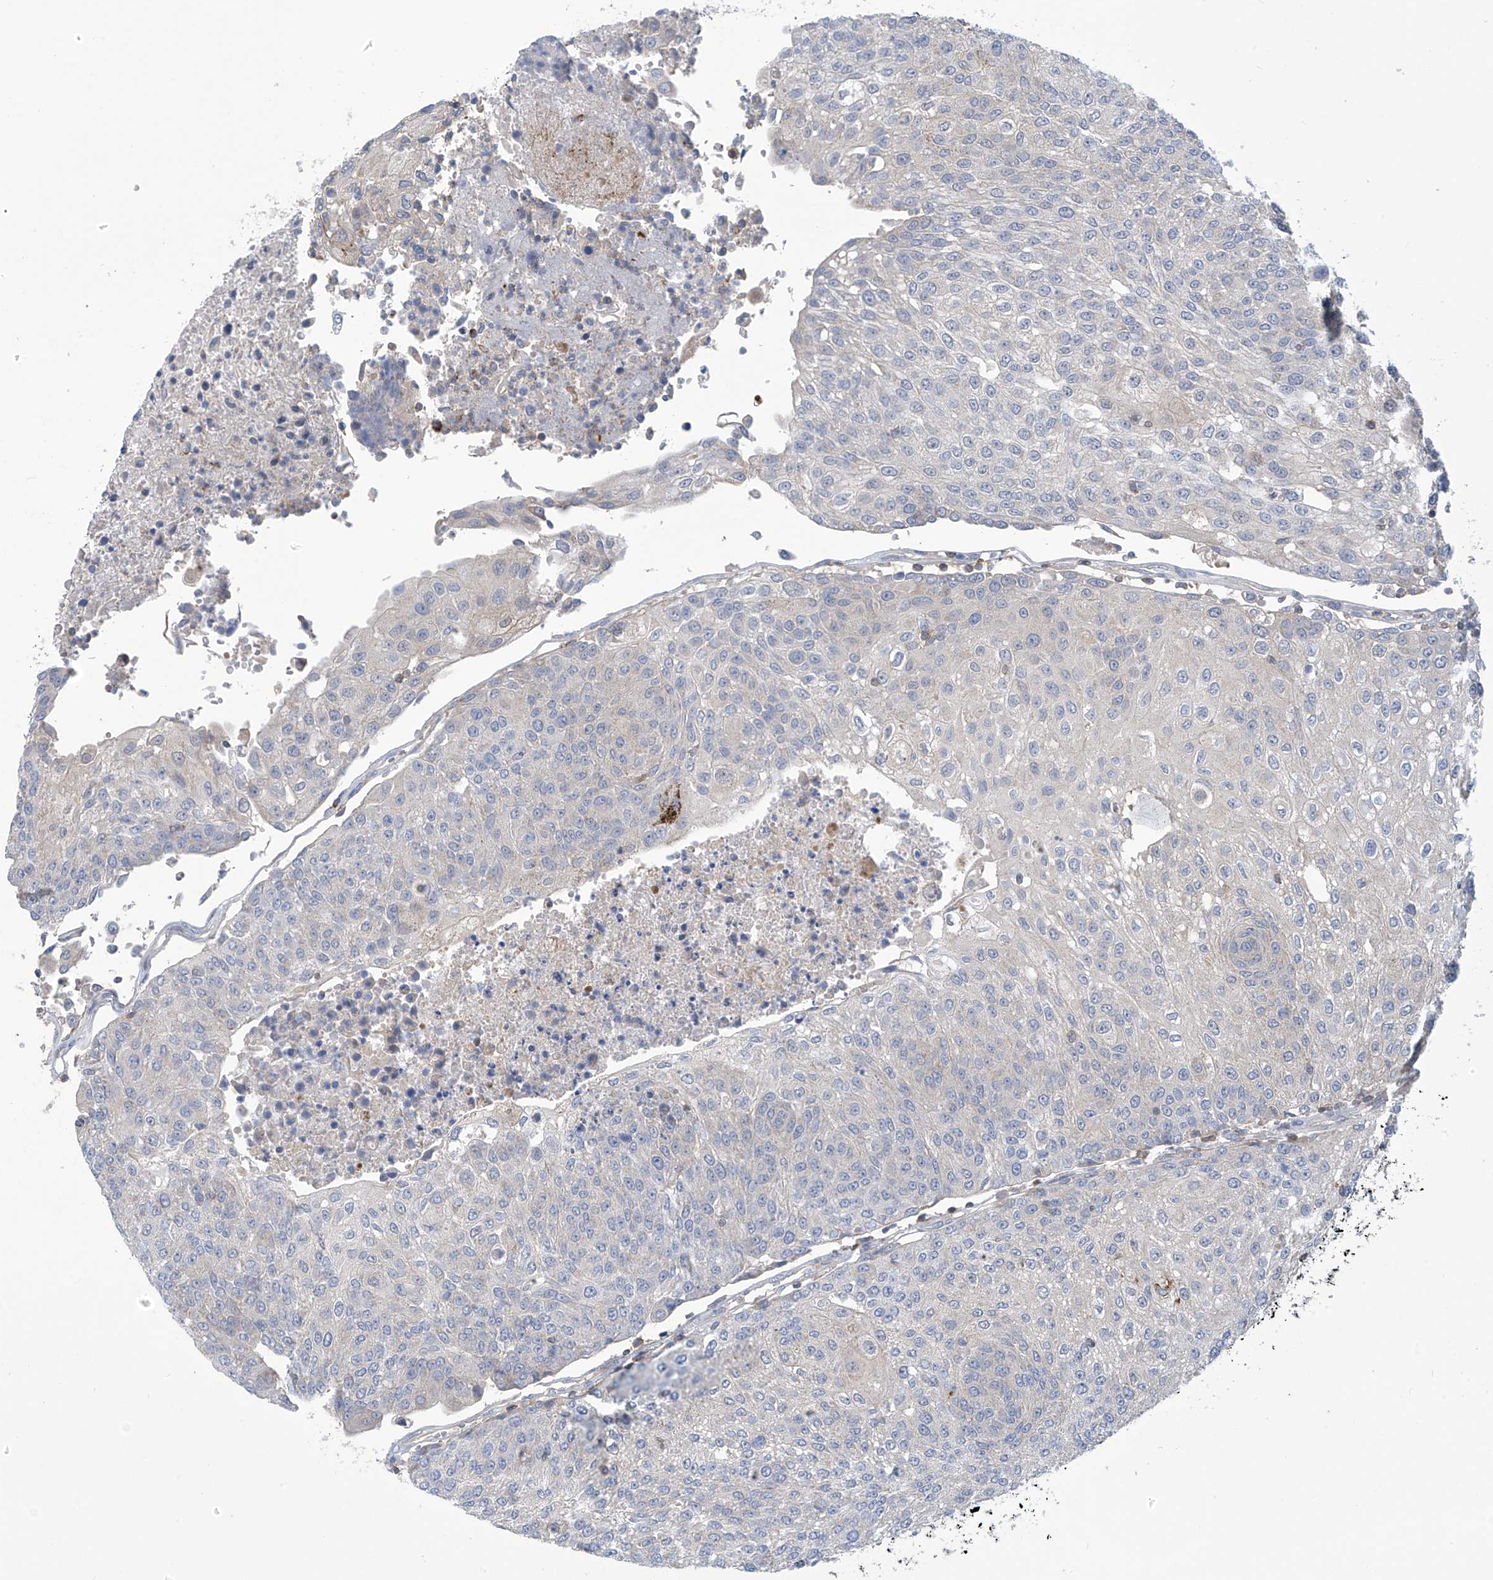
{"staining": {"intensity": "negative", "quantity": "none", "location": "none"}, "tissue": "urothelial cancer", "cell_type": "Tumor cells", "image_type": "cancer", "snomed": [{"axis": "morphology", "description": "Urothelial carcinoma, High grade"}, {"axis": "topography", "description": "Urinary bladder"}], "caption": "High magnification brightfield microscopy of urothelial carcinoma (high-grade) stained with DAB (3,3'-diaminobenzidine) (brown) and counterstained with hematoxylin (blue): tumor cells show no significant staining.", "gene": "IBA57", "patient": {"sex": "female", "age": 85}}